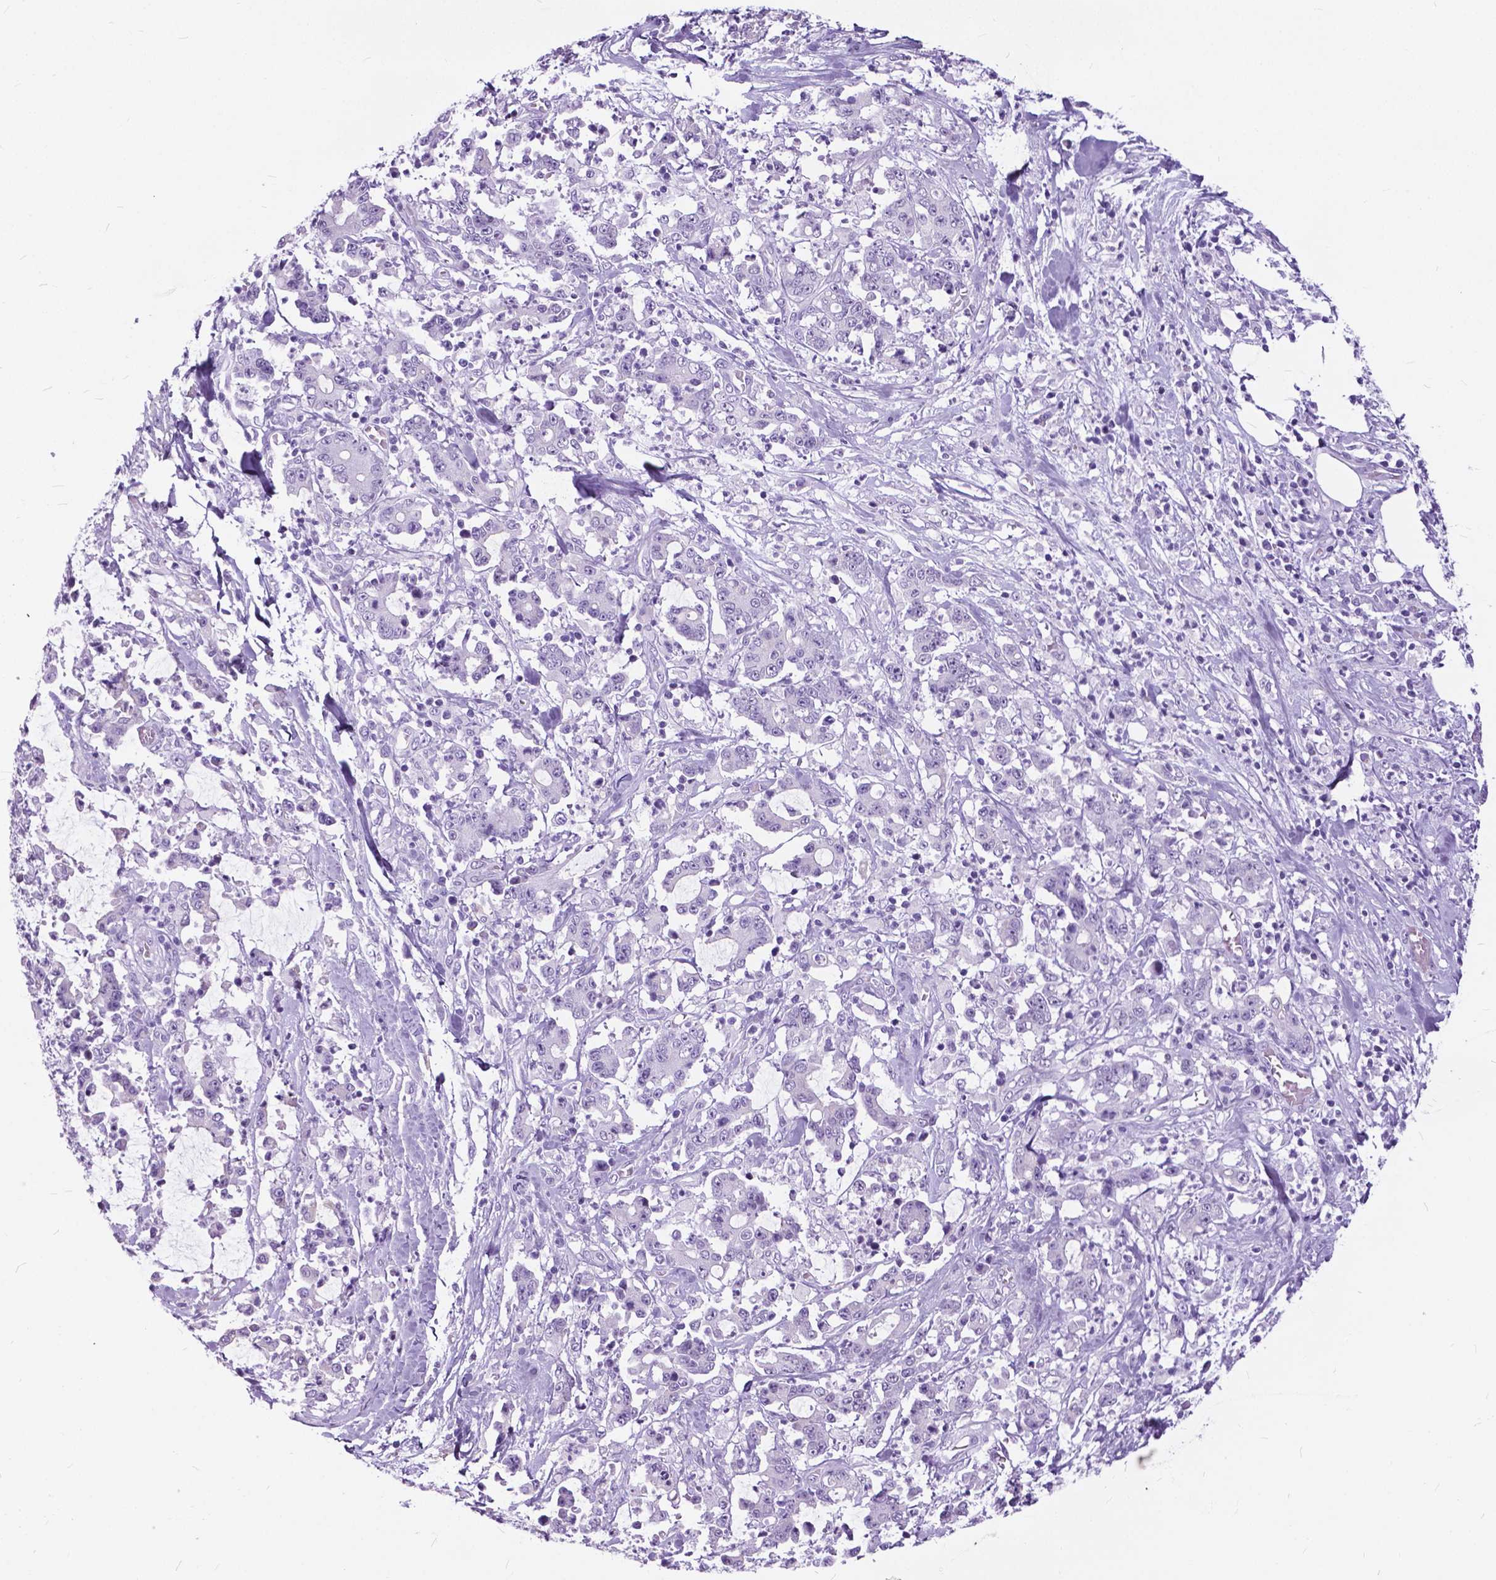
{"staining": {"intensity": "negative", "quantity": "none", "location": "none"}, "tissue": "stomach cancer", "cell_type": "Tumor cells", "image_type": "cancer", "snomed": [{"axis": "morphology", "description": "Adenocarcinoma, NOS"}, {"axis": "topography", "description": "Stomach, upper"}], "caption": "A high-resolution photomicrograph shows immunohistochemistry staining of adenocarcinoma (stomach), which shows no significant expression in tumor cells.", "gene": "BSND", "patient": {"sex": "male", "age": 68}}